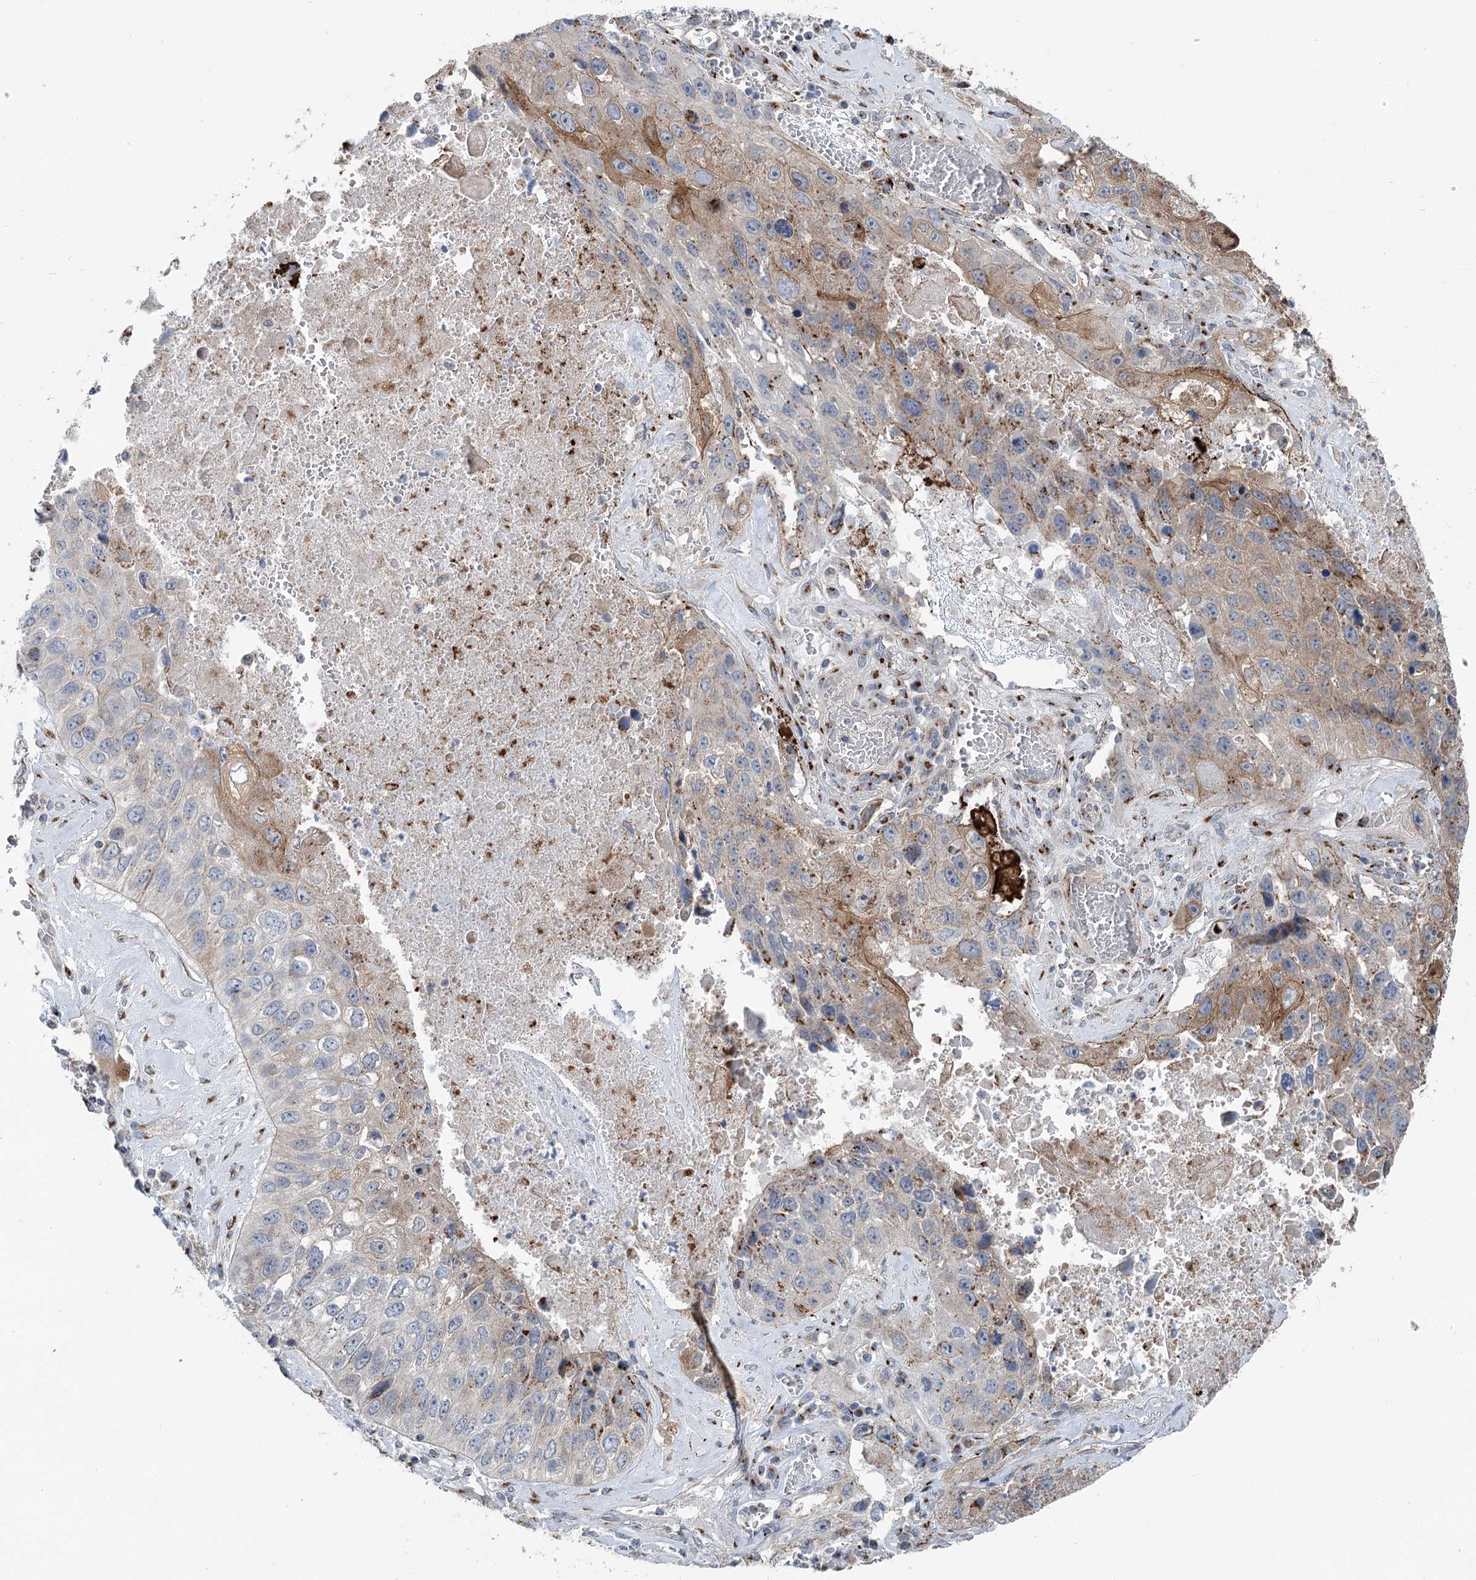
{"staining": {"intensity": "moderate", "quantity": "<25%", "location": "cytoplasmic/membranous"}, "tissue": "lung cancer", "cell_type": "Tumor cells", "image_type": "cancer", "snomed": [{"axis": "morphology", "description": "Squamous cell carcinoma, NOS"}, {"axis": "topography", "description": "Lung"}], "caption": "Protein expression analysis of human lung cancer (squamous cell carcinoma) reveals moderate cytoplasmic/membranous expression in about <25% of tumor cells.", "gene": "ITIH5", "patient": {"sex": "male", "age": 61}}